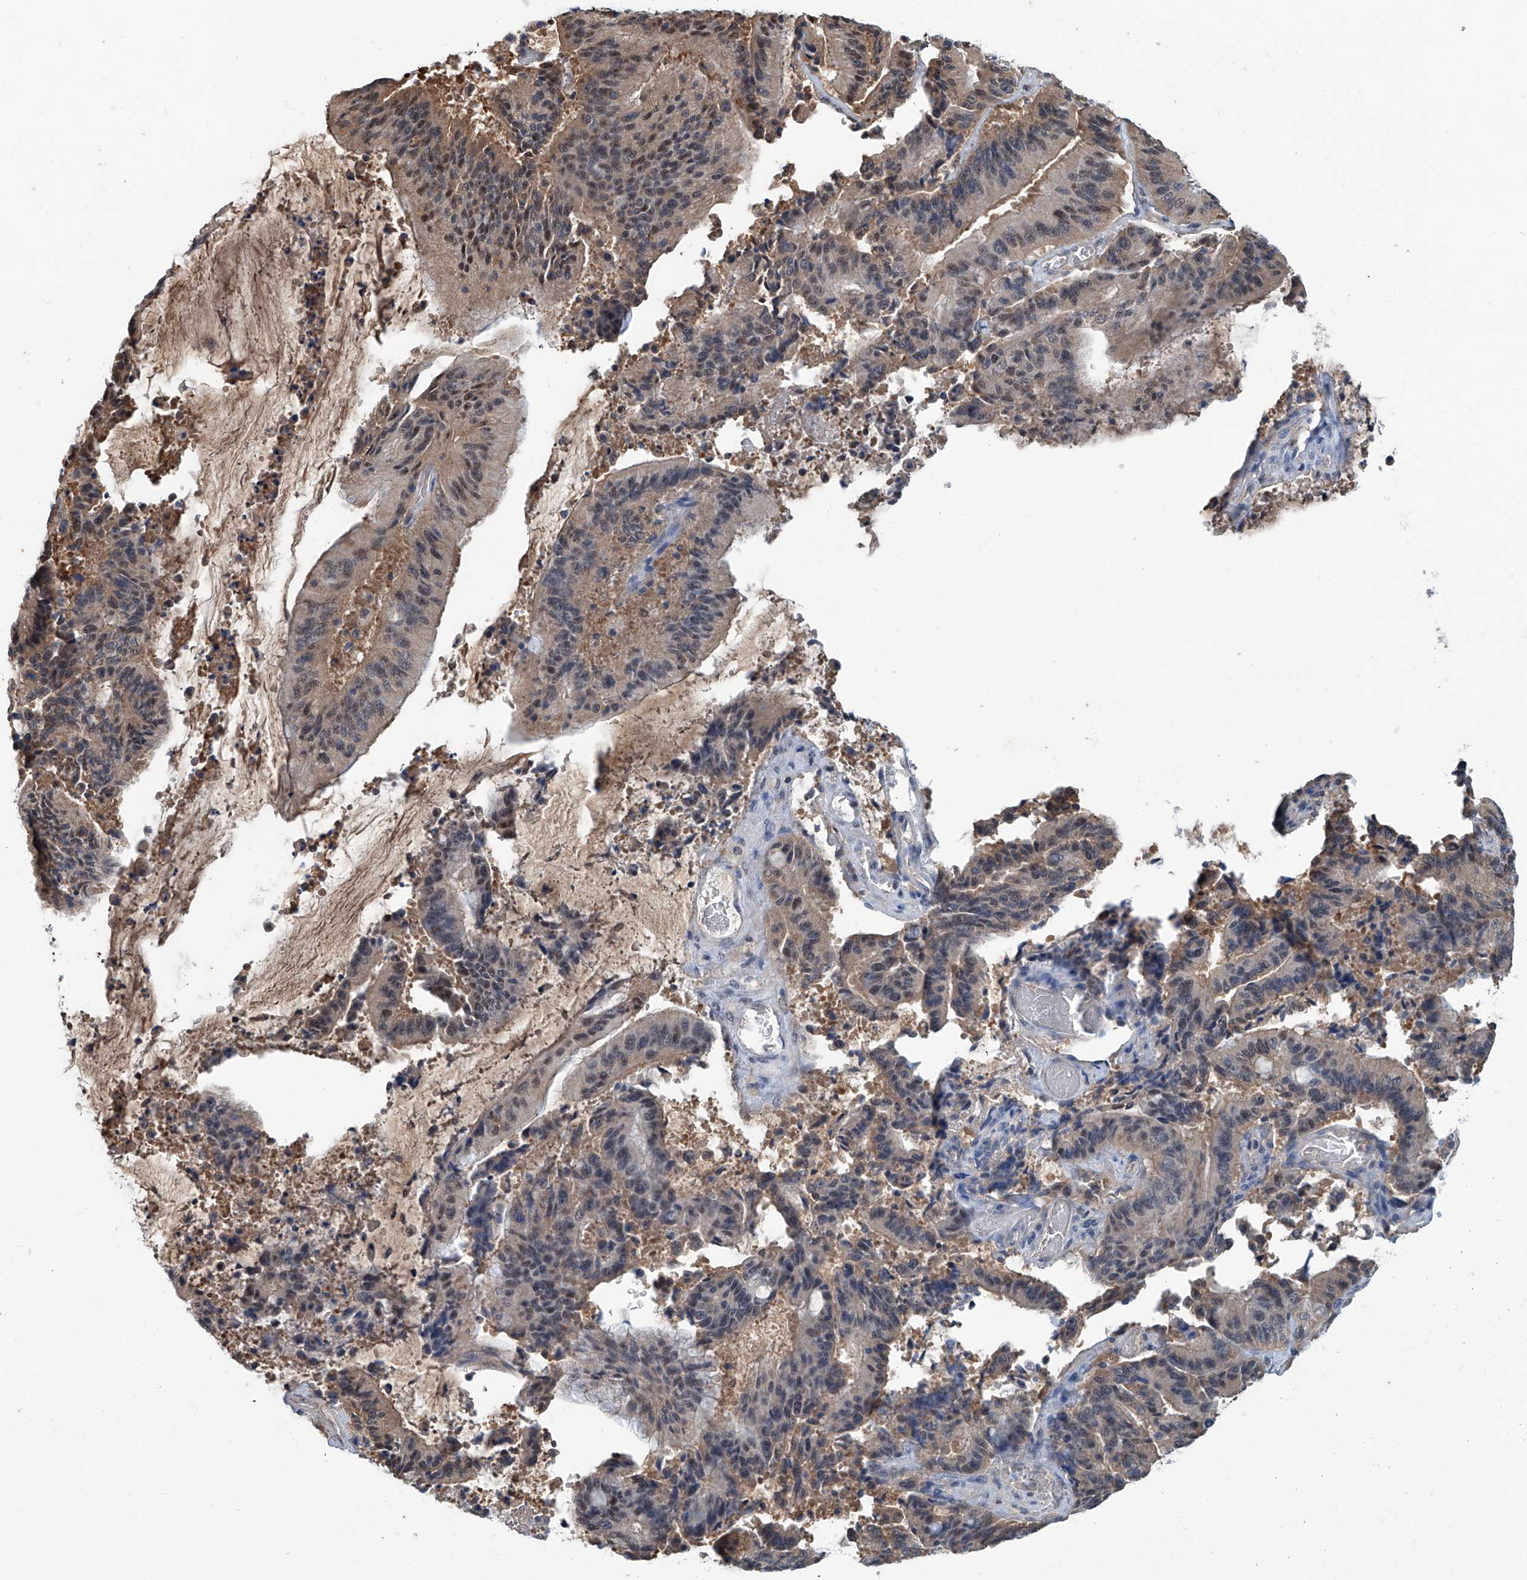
{"staining": {"intensity": "weak", "quantity": "25%-75%", "location": "cytoplasmic/membranous,nuclear"}, "tissue": "liver cancer", "cell_type": "Tumor cells", "image_type": "cancer", "snomed": [{"axis": "morphology", "description": "Normal tissue, NOS"}, {"axis": "morphology", "description": "Cholangiocarcinoma"}, {"axis": "topography", "description": "Liver"}, {"axis": "topography", "description": "Peripheral nerve tissue"}], "caption": "High-power microscopy captured an IHC micrograph of liver cholangiocarcinoma, revealing weak cytoplasmic/membranous and nuclear expression in about 25%-75% of tumor cells. The protein is shown in brown color, while the nuclei are stained blue.", "gene": "CLK1", "patient": {"sex": "female", "age": 73}}